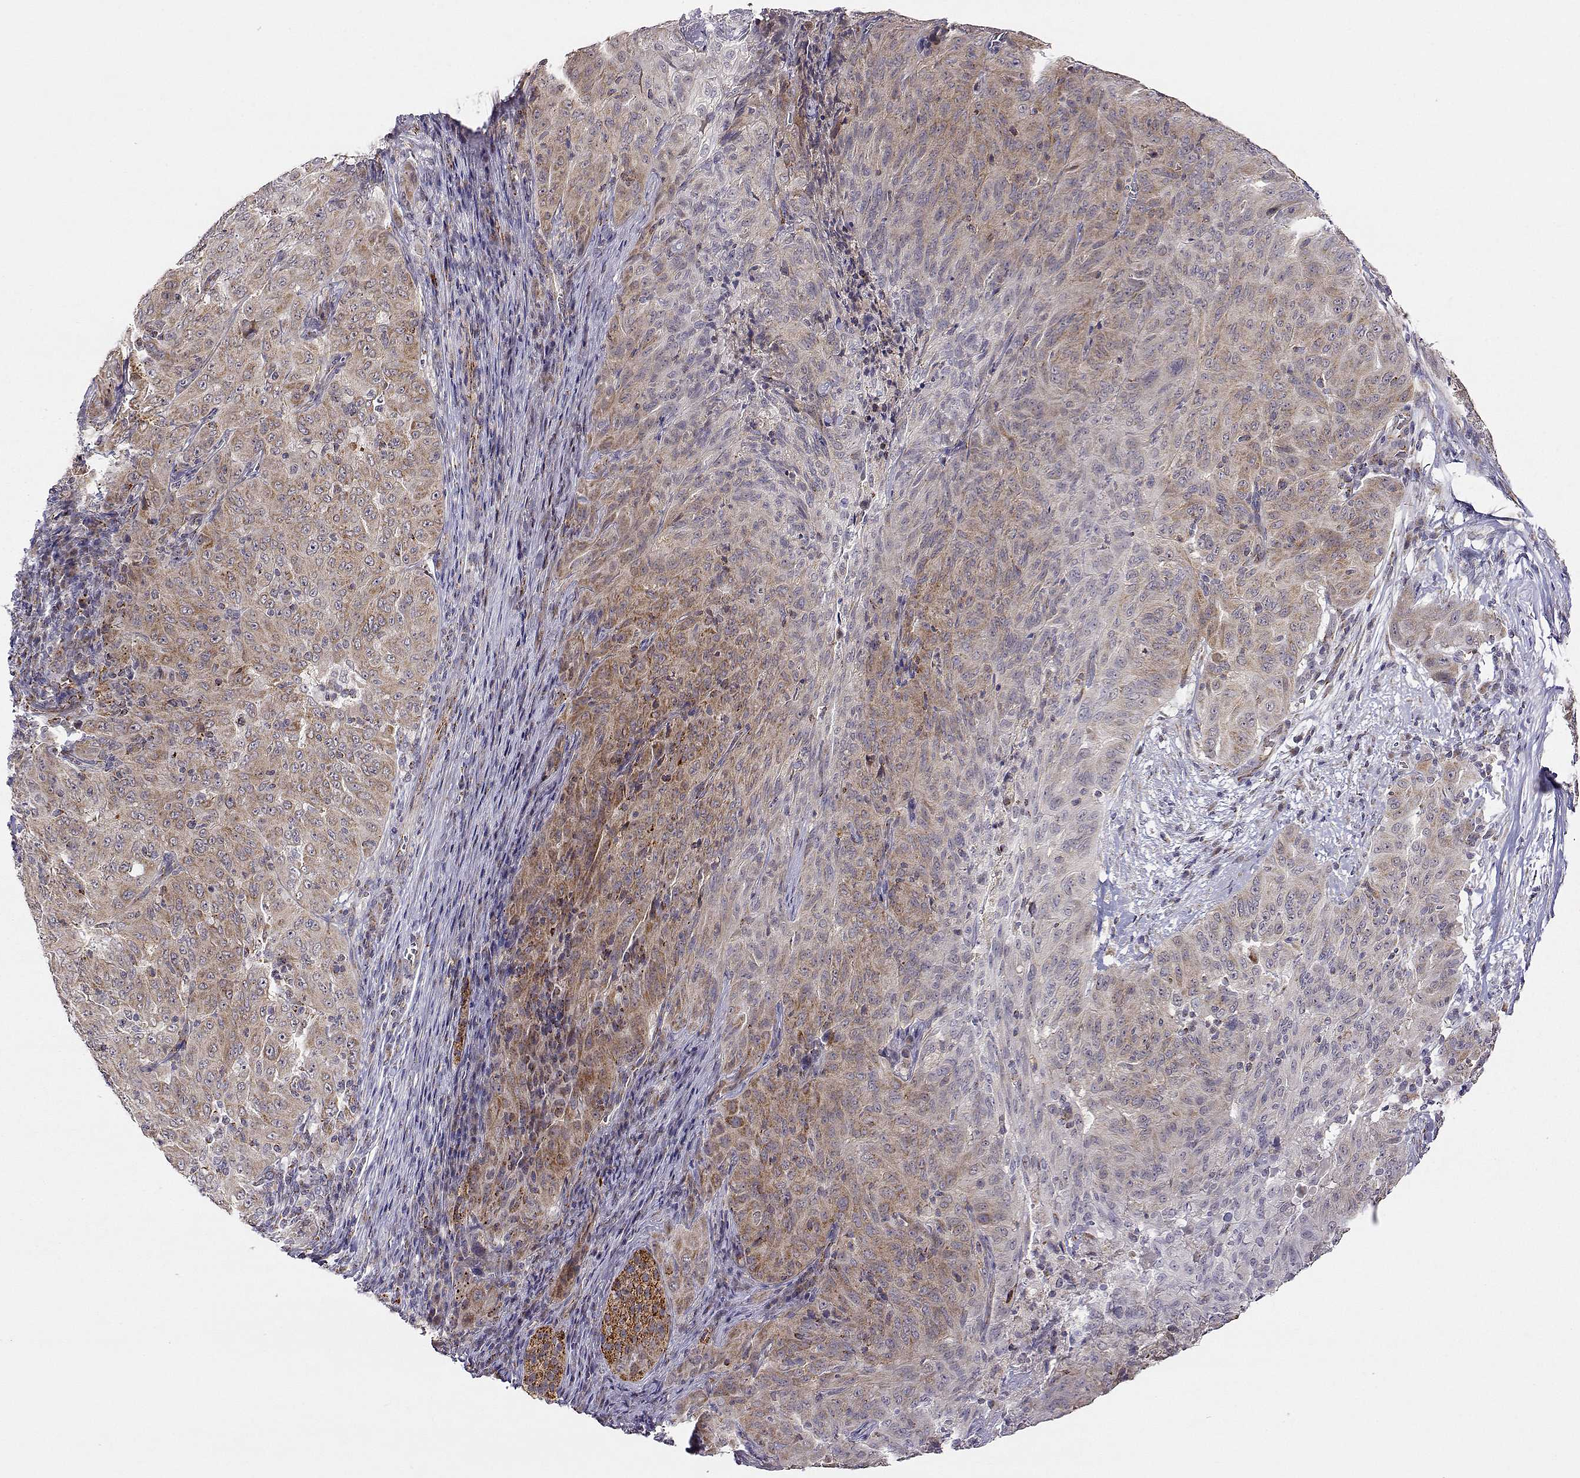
{"staining": {"intensity": "weak", "quantity": ">75%", "location": "cytoplasmic/membranous"}, "tissue": "pancreatic cancer", "cell_type": "Tumor cells", "image_type": "cancer", "snomed": [{"axis": "morphology", "description": "Adenocarcinoma, NOS"}, {"axis": "topography", "description": "Pancreas"}], "caption": "Protein staining of pancreatic cancer tissue shows weak cytoplasmic/membranous expression in about >75% of tumor cells.", "gene": "EXOG", "patient": {"sex": "male", "age": 63}}